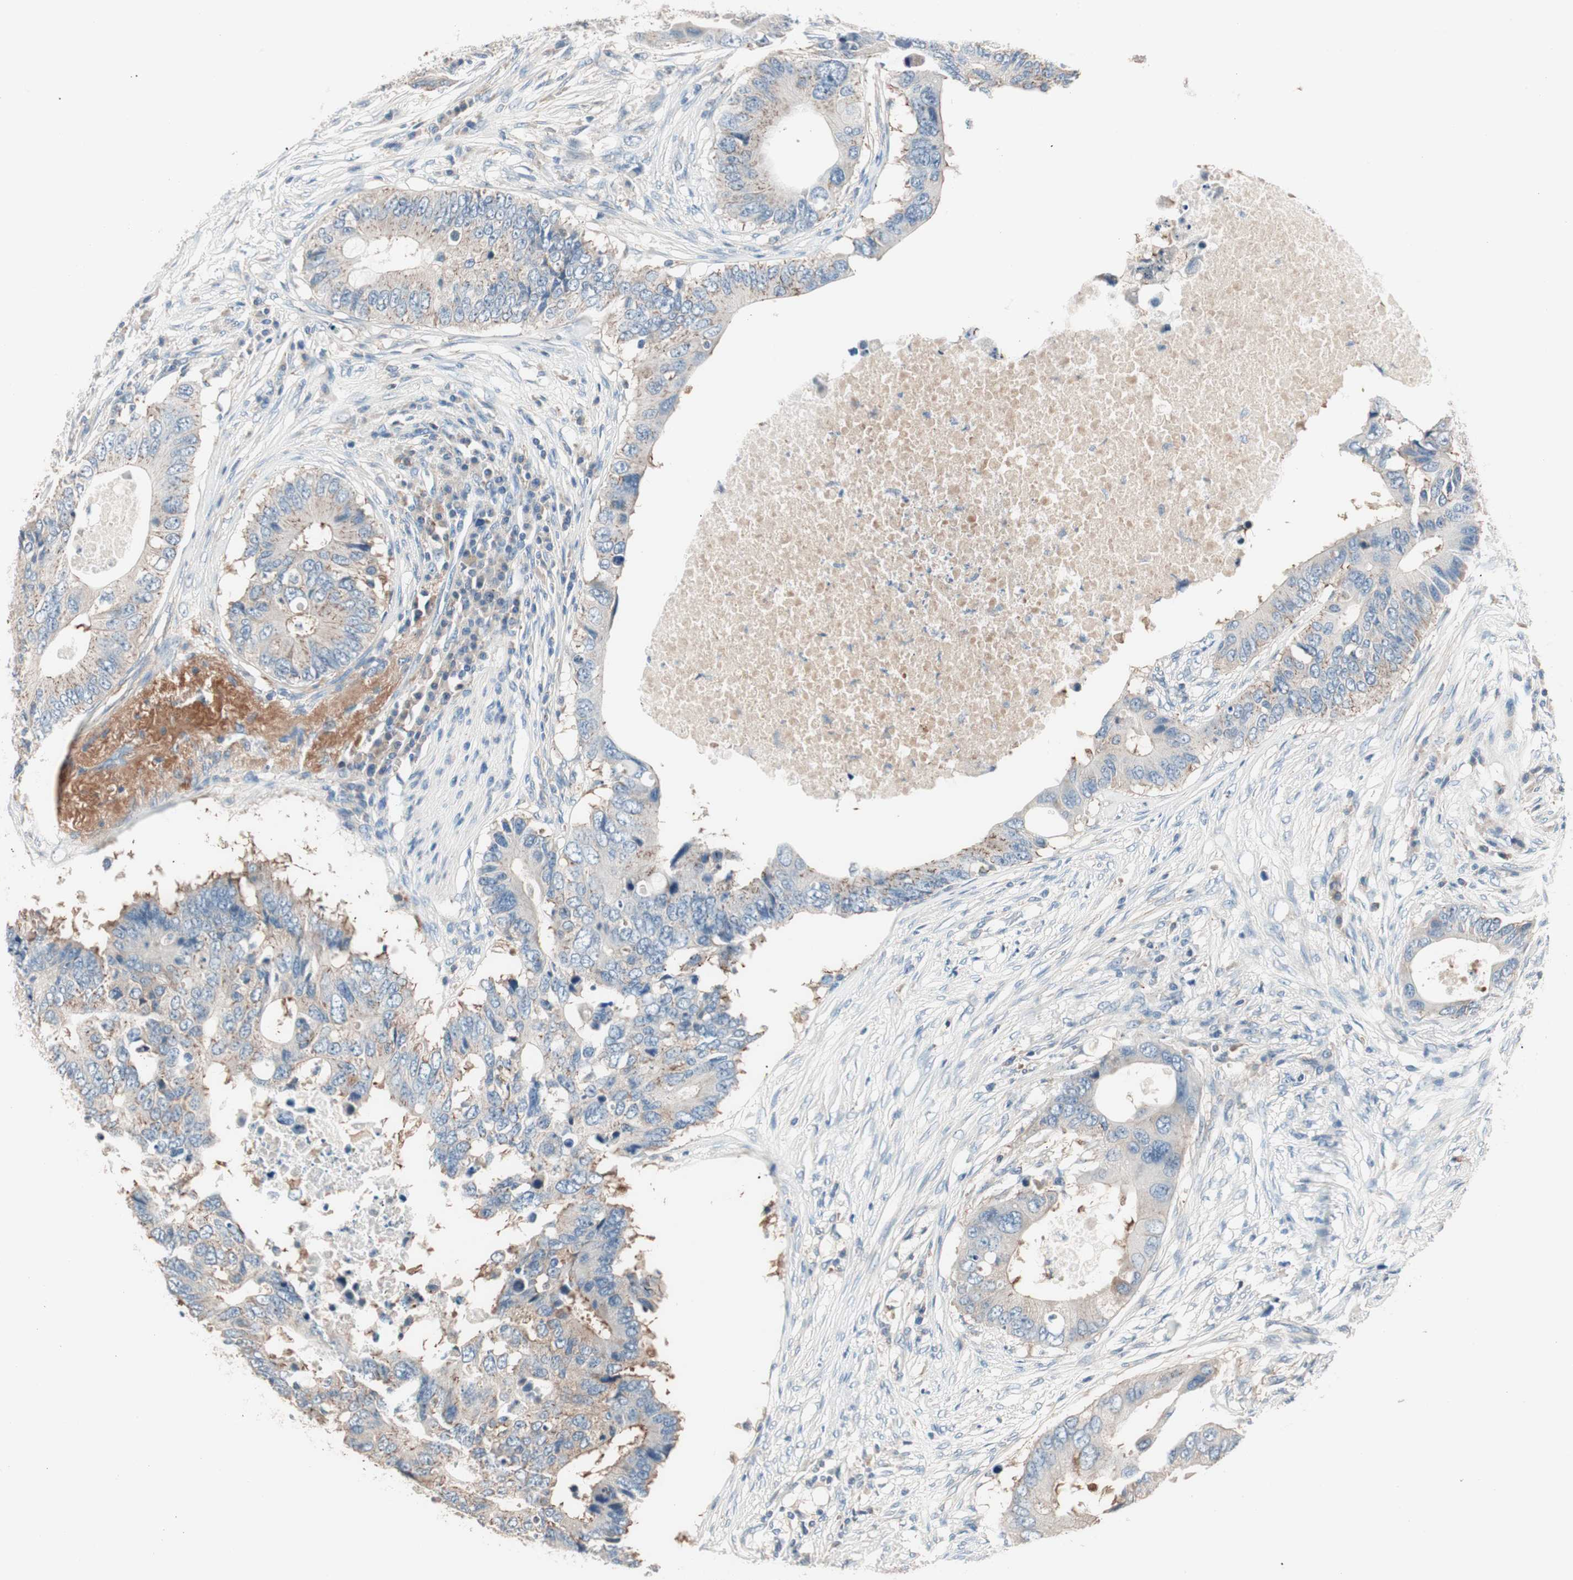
{"staining": {"intensity": "weak", "quantity": "25%-75%", "location": "cytoplasmic/membranous"}, "tissue": "colorectal cancer", "cell_type": "Tumor cells", "image_type": "cancer", "snomed": [{"axis": "morphology", "description": "Adenocarcinoma, NOS"}, {"axis": "topography", "description": "Colon"}], "caption": "A histopathology image of colorectal cancer (adenocarcinoma) stained for a protein displays weak cytoplasmic/membranous brown staining in tumor cells.", "gene": "RAD54B", "patient": {"sex": "male", "age": 71}}